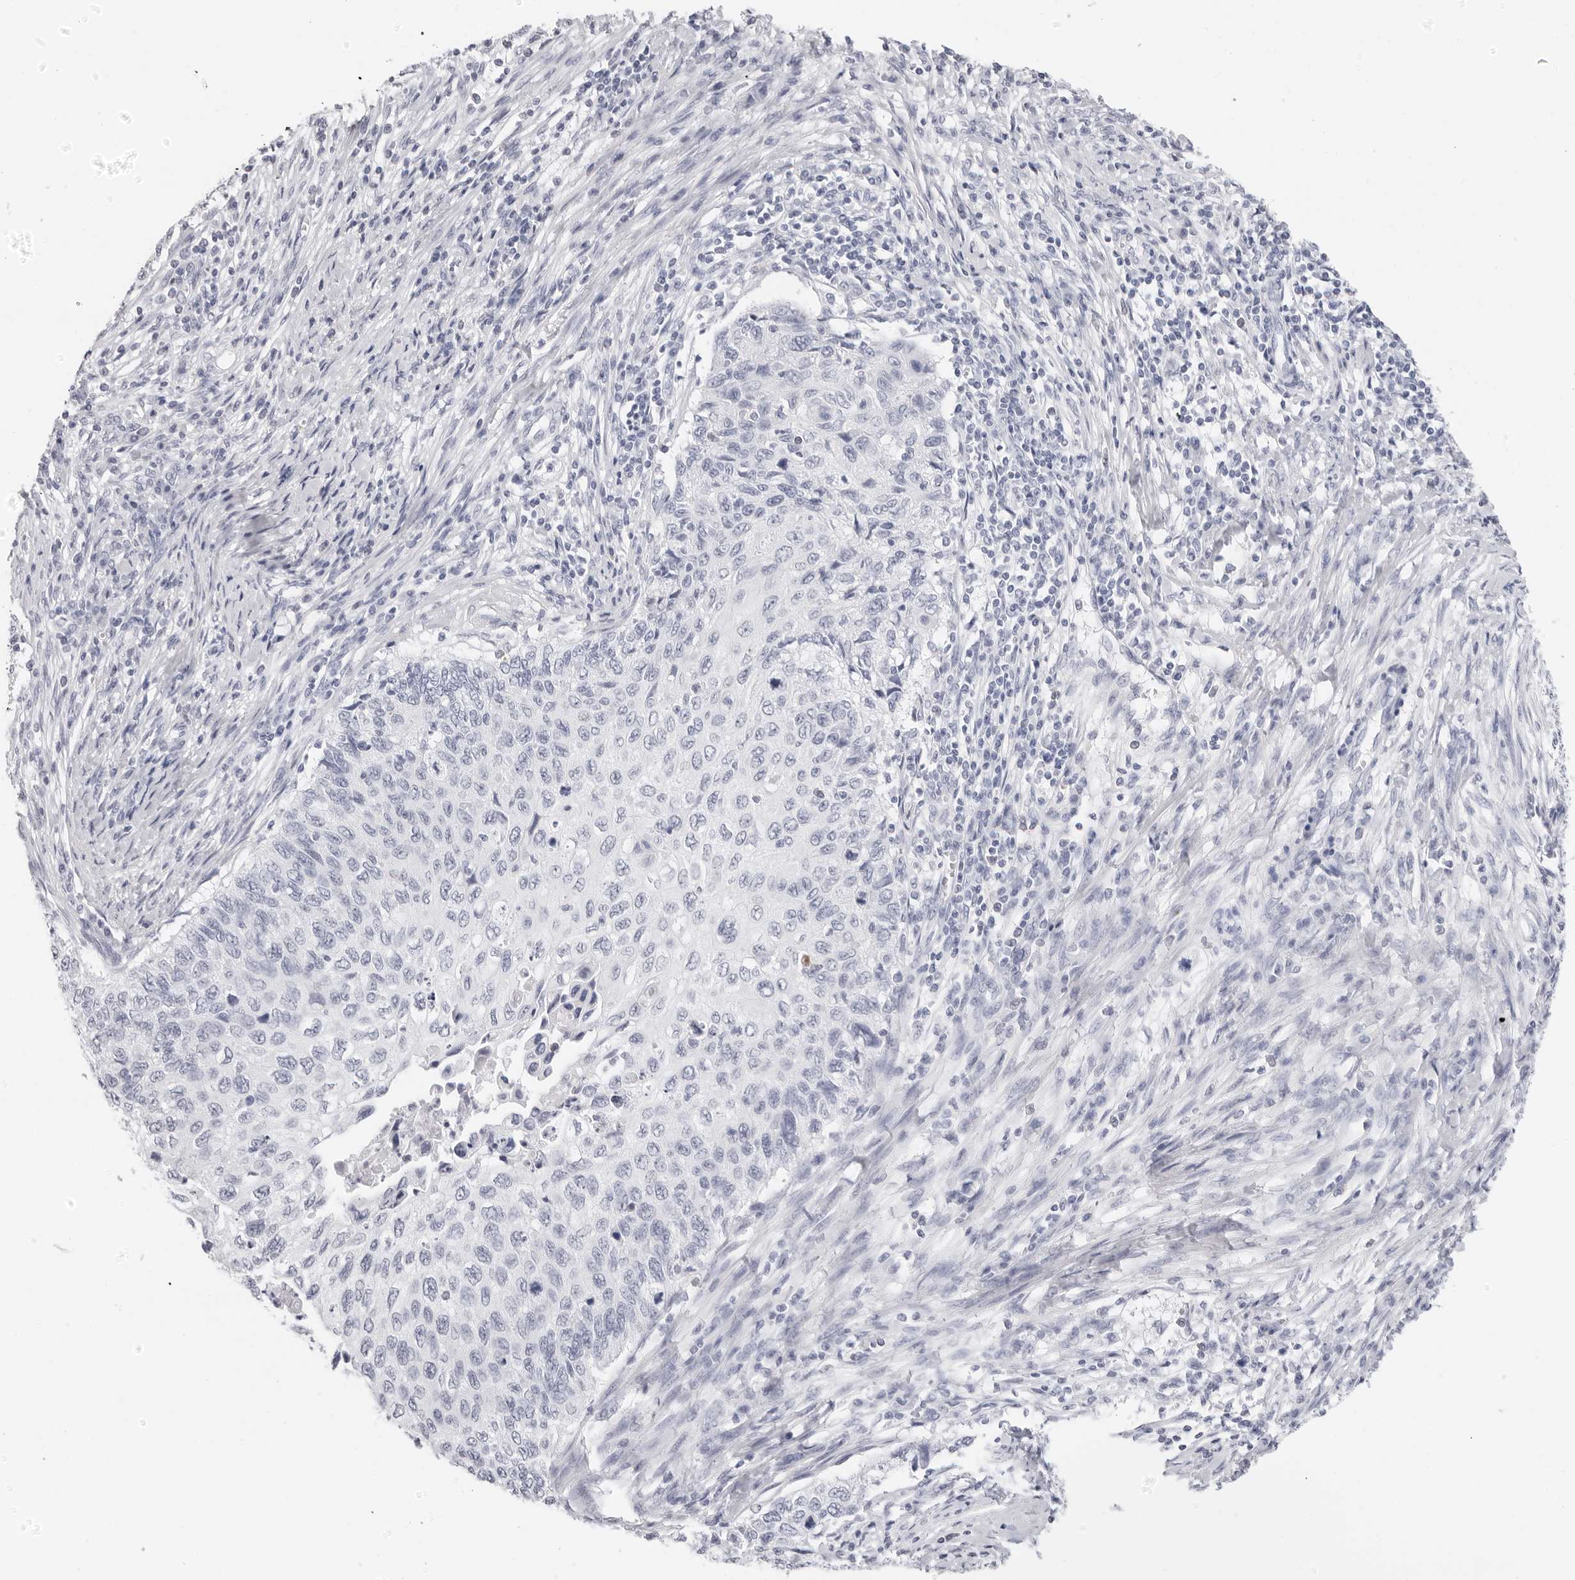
{"staining": {"intensity": "negative", "quantity": "none", "location": "none"}, "tissue": "cervical cancer", "cell_type": "Tumor cells", "image_type": "cancer", "snomed": [{"axis": "morphology", "description": "Squamous cell carcinoma, NOS"}, {"axis": "topography", "description": "Cervix"}], "caption": "Squamous cell carcinoma (cervical) was stained to show a protein in brown. There is no significant positivity in tumor cells.", "gene": "AGMAT", "patient": {"sex": "female", "age": 70}}